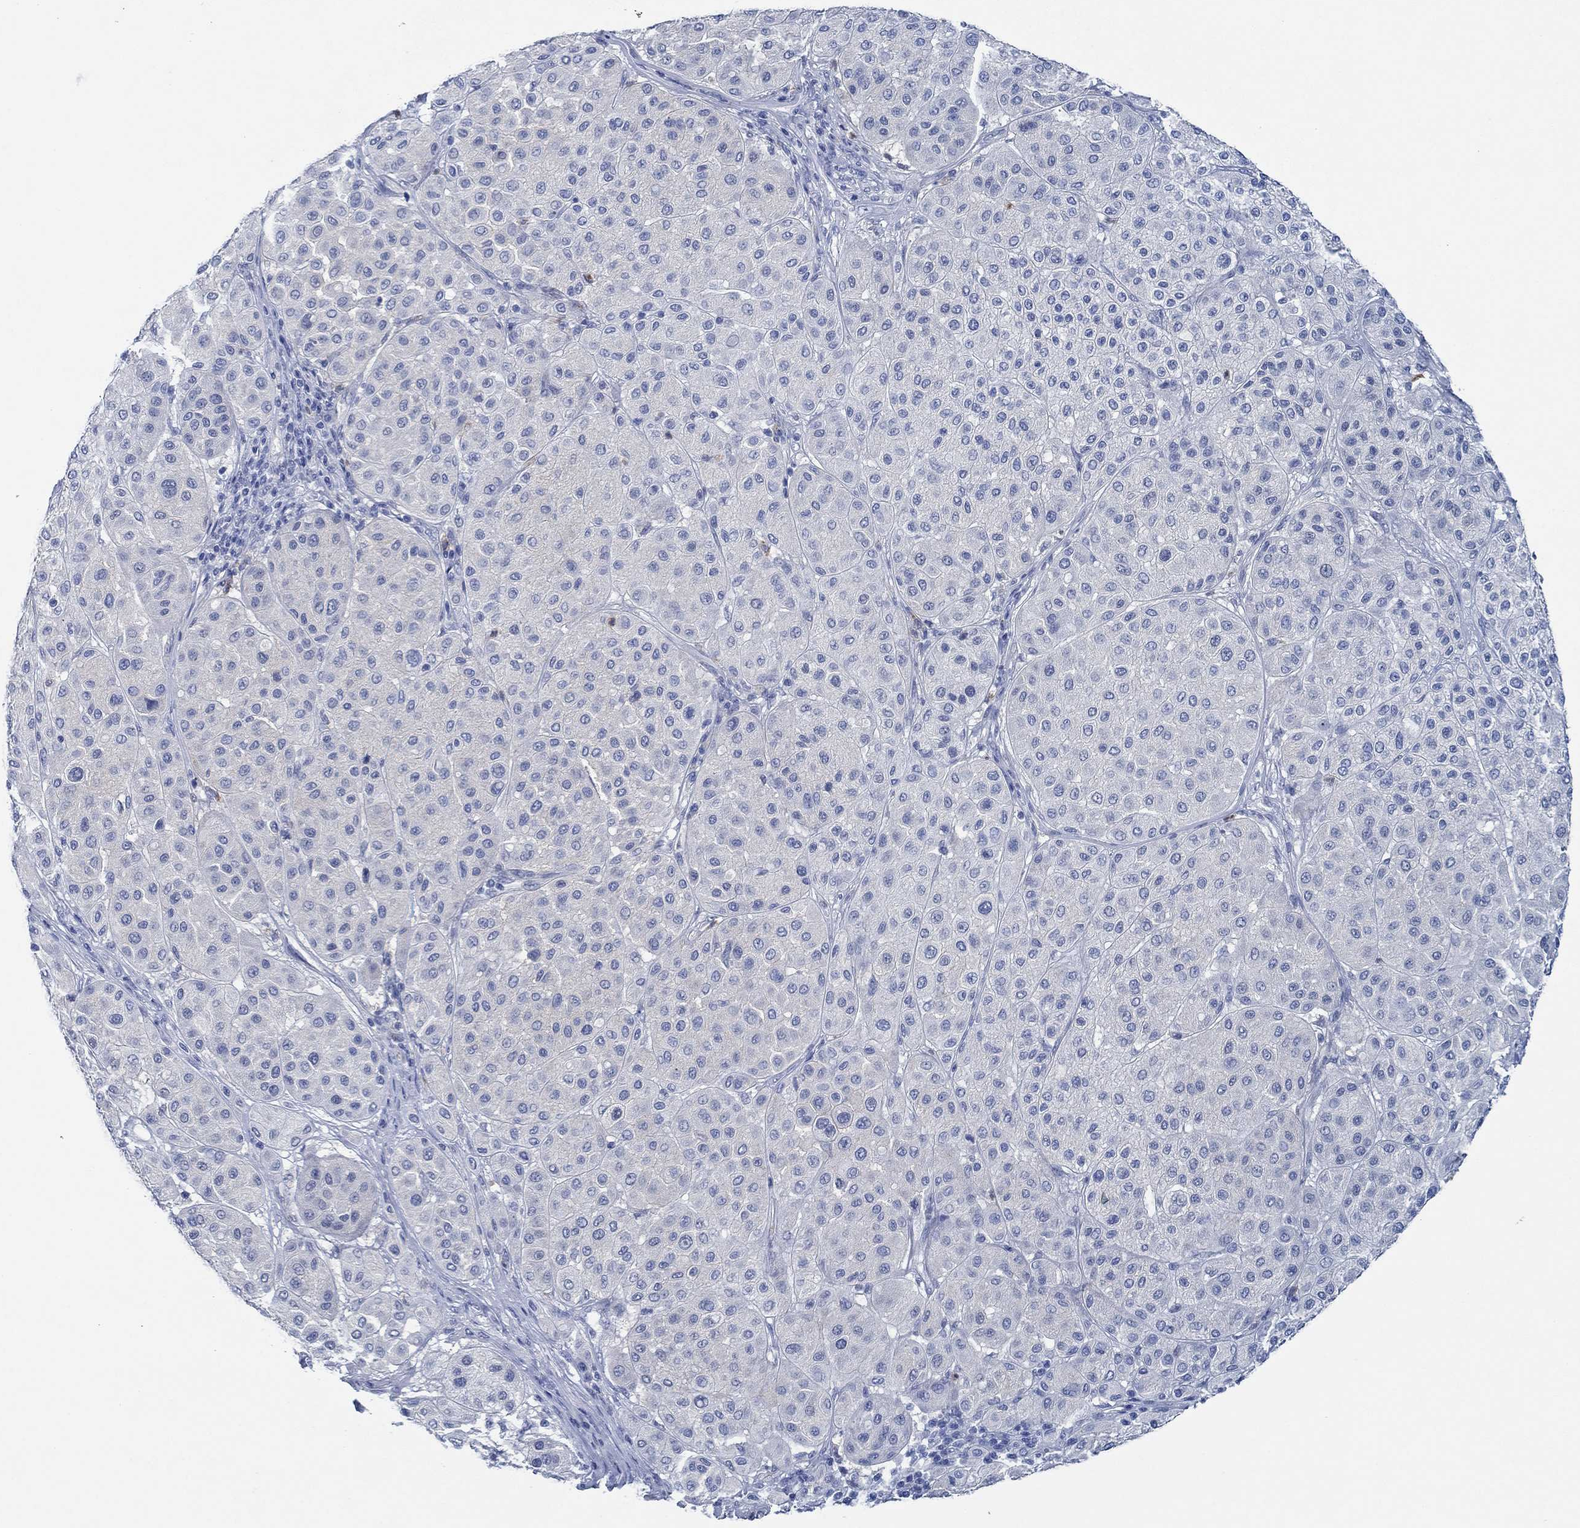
{"staining": {"intensity": "negative", "quantity": "none", "location": "none"}, "tissue": "melanoma", "cell_type": "Tumor cells", "image_type": "cancer", "snomed": [{"axis": "morphology", "description": "Malignant melanoma, Metastatic site"}, {"axis": "topography", "description": "Smooth muscle"}], "caption": "Immunohistochemistry micrograph of malignant melanoma (metastatic site) stained for a protein (brown), which shows no positivity in tumor cells.", "gene": "ZNF671", "patient": {"sex": "male", "age": 41}}